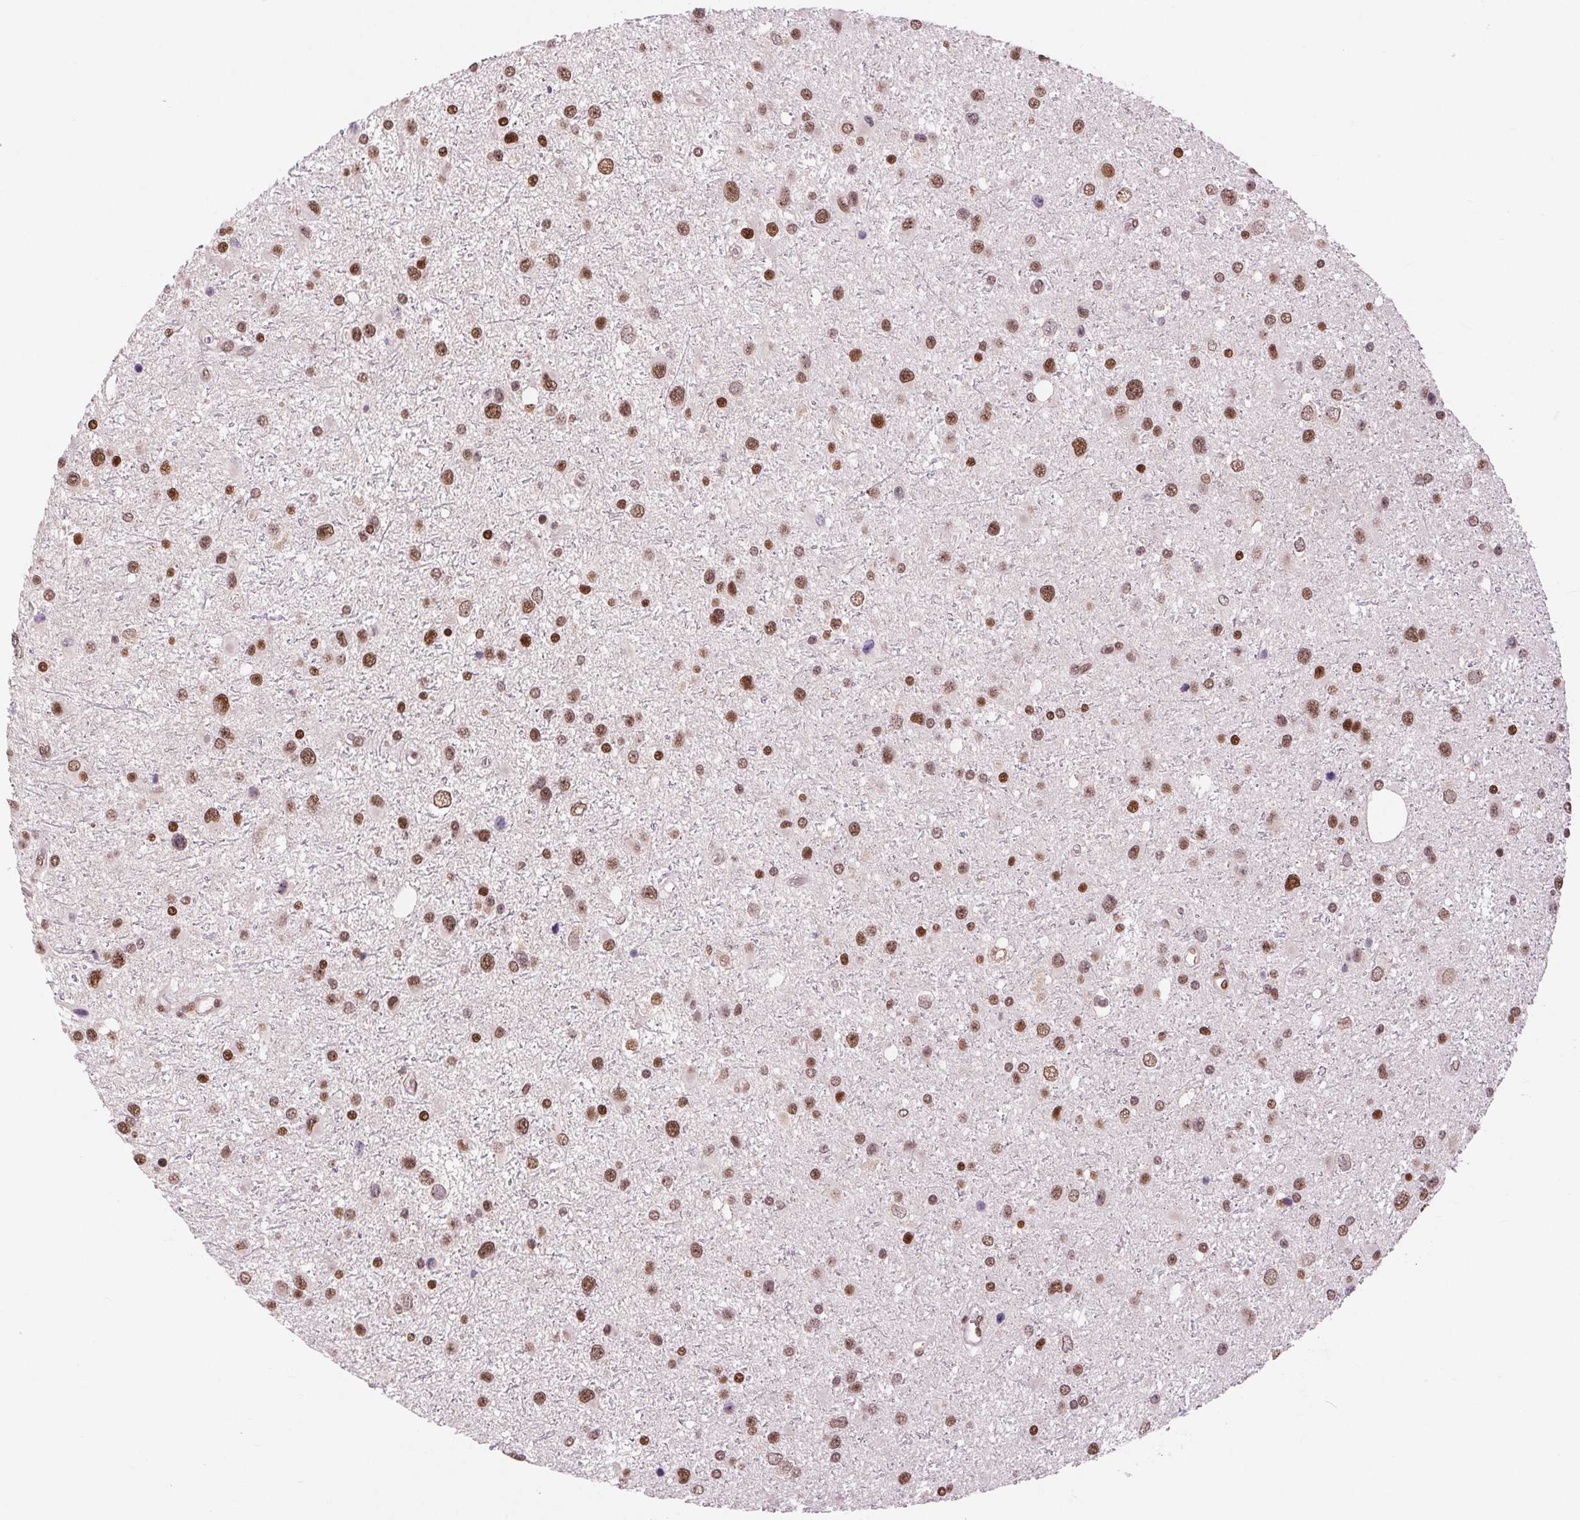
{"staining": {"intensity": "moderate", "quantity": ">75%", "location": "nuclear"}, "tissue": "glioma", "cell_type": "Tumor cells", "image_type": "cancer", "snomed": [{"axis": "morphology", "description": "Glioma, malignant, Low grade"}, {"axis": "topography", "description": "Brain"}], "caption": "Immunohistochemical staining of human malignant glioma (low-grade) exhibits medium levels of moderate nuclear positivity in about >75% of tumor cells. The staining was performed using DAB (3,3'-diaminobenzidine) to visualize the protein expression in brown, while the nuclei were stained in blue with hematoxylin (Magnification: 20x).", "gene": "RAD23A", "patient": {"sex": "female", "age": 32}}